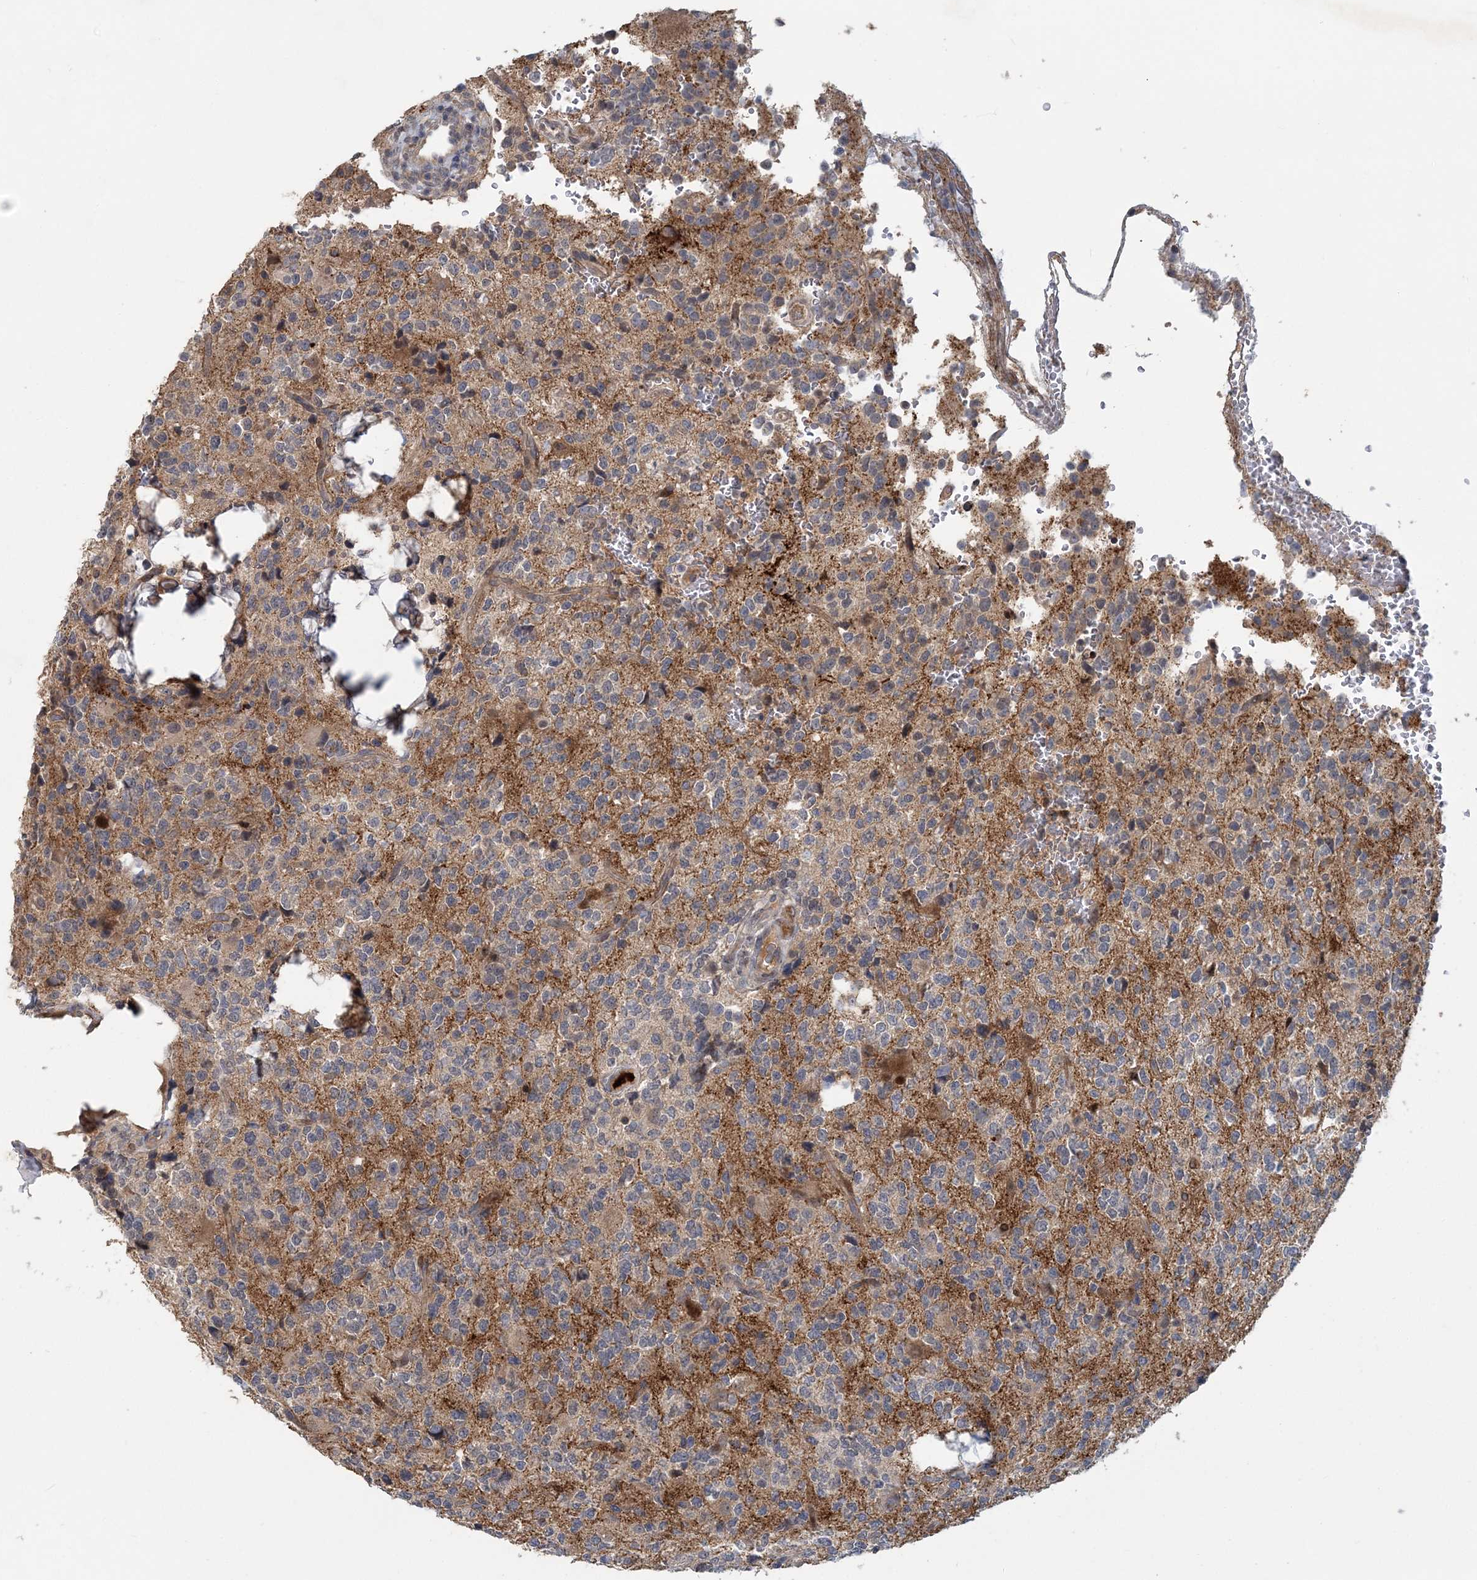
{"staining": {"intensity": "weak", "quantity": "25%-75%", "location": "cytoplasmic/membranous"}, "tissue": "glioma", "cell_type": "Tumor cells", "image_type": "cancer", "snomed": [{"axis": "morphology", "description": "Glioma, malignant, High grade"}, {"axis": "topography", "description": "Brain"}], "caption": "Protein expression analysis of human malignant glioma (high-grade) reveals weak cytoplasmic/membranous staining in about 25%-75% of tumor cells.", "gene": "RNF25", "patient": {"sex": "female", "age": 62}}